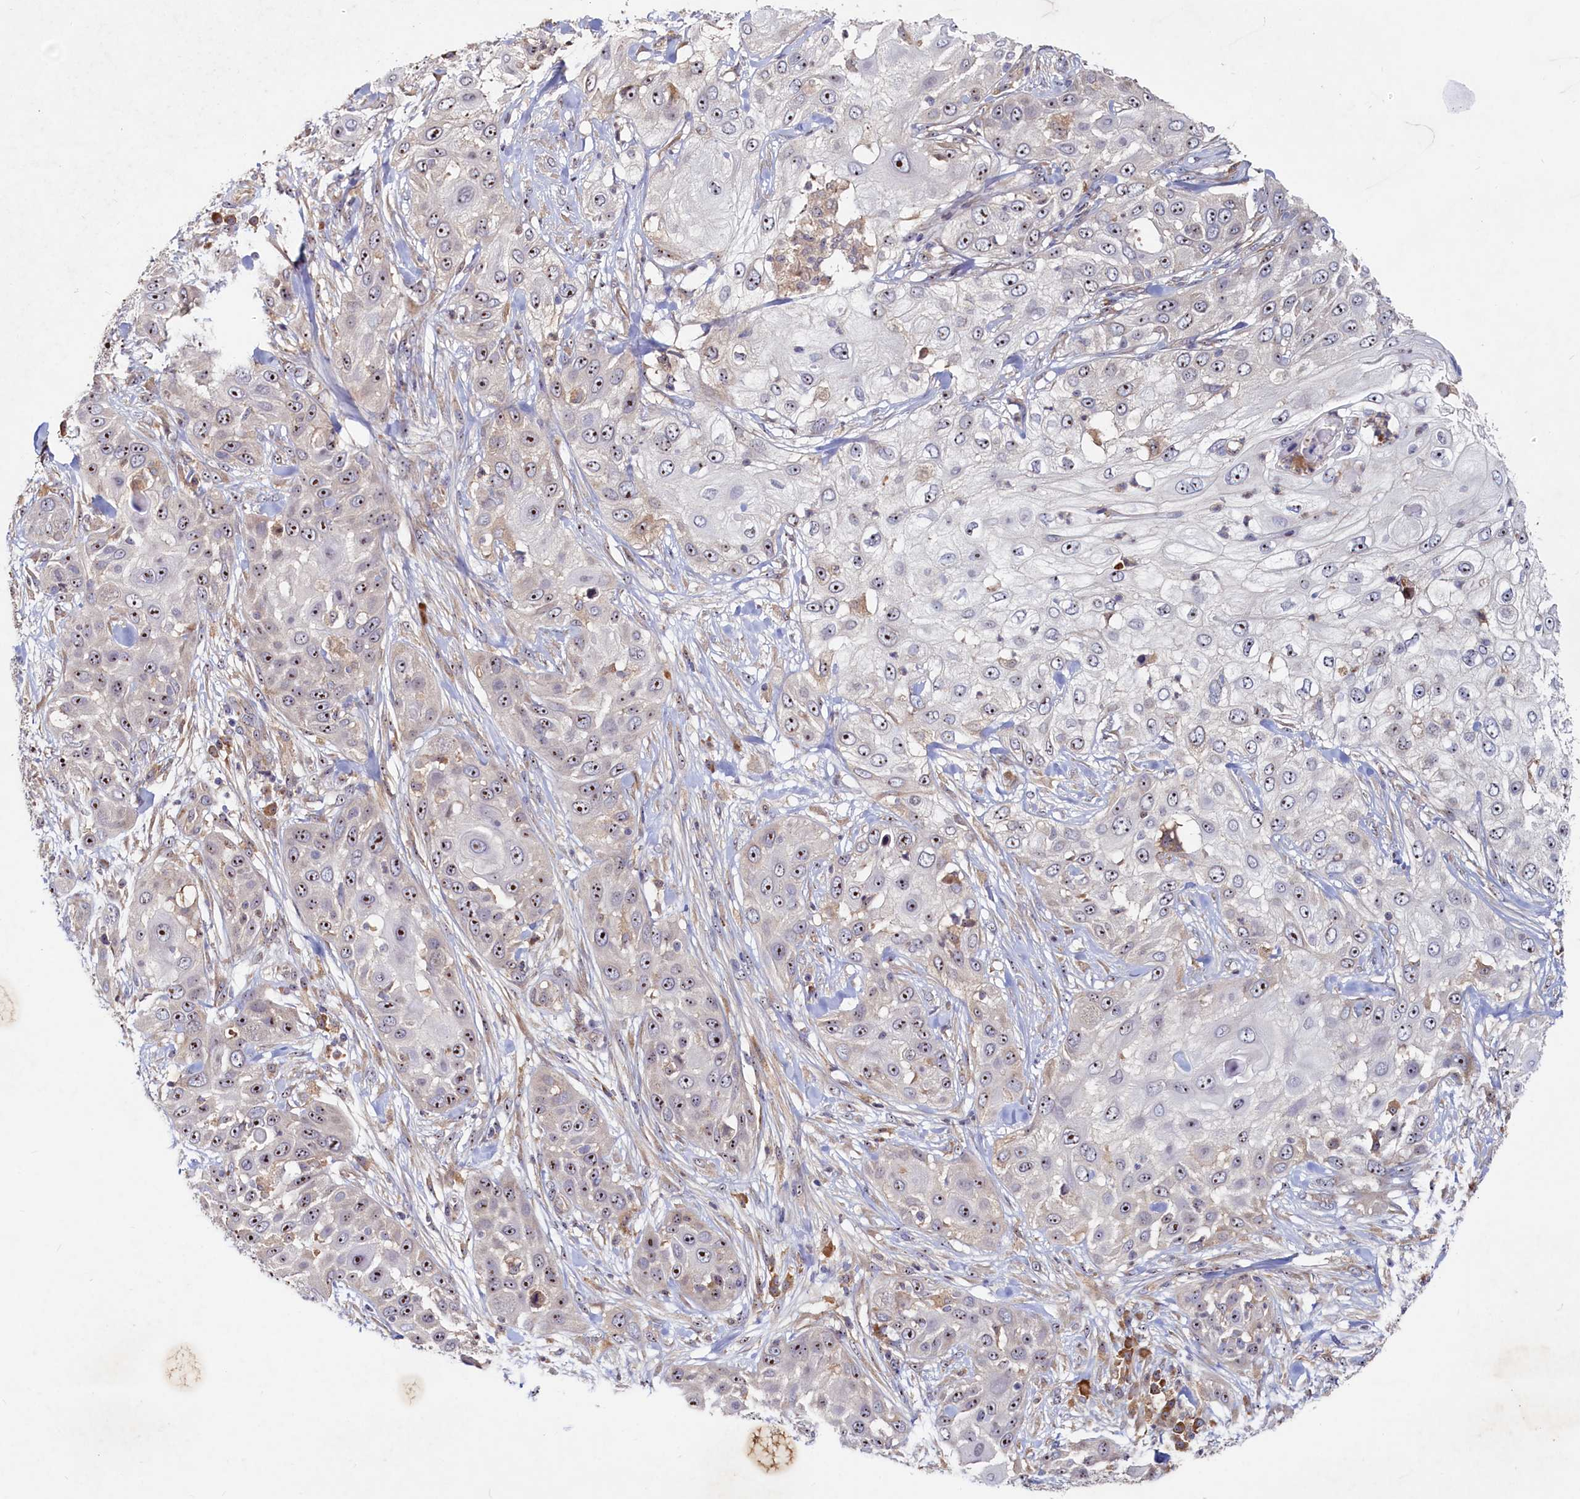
{"staining": {"intensity": "moderate", "quantity": "25%-75%", "location": "nuclear"}, "tissue": "skin cancer", "cell_type": "Tumor cells", "image_type": "cancer", "snomed": [{"axis": "morphology", "description": "Squamous cell carcinoma, NOS"}, {"axis": "topography", "description": "Skin"}], "caption": "About 25%-75% of tumor cells in skin cancer show moderate nuclear protein positivity as visualized by brown immunohistochemical staining.", "gene": "RGS7BP", "patient": {"sex": "female", "age": 44}}